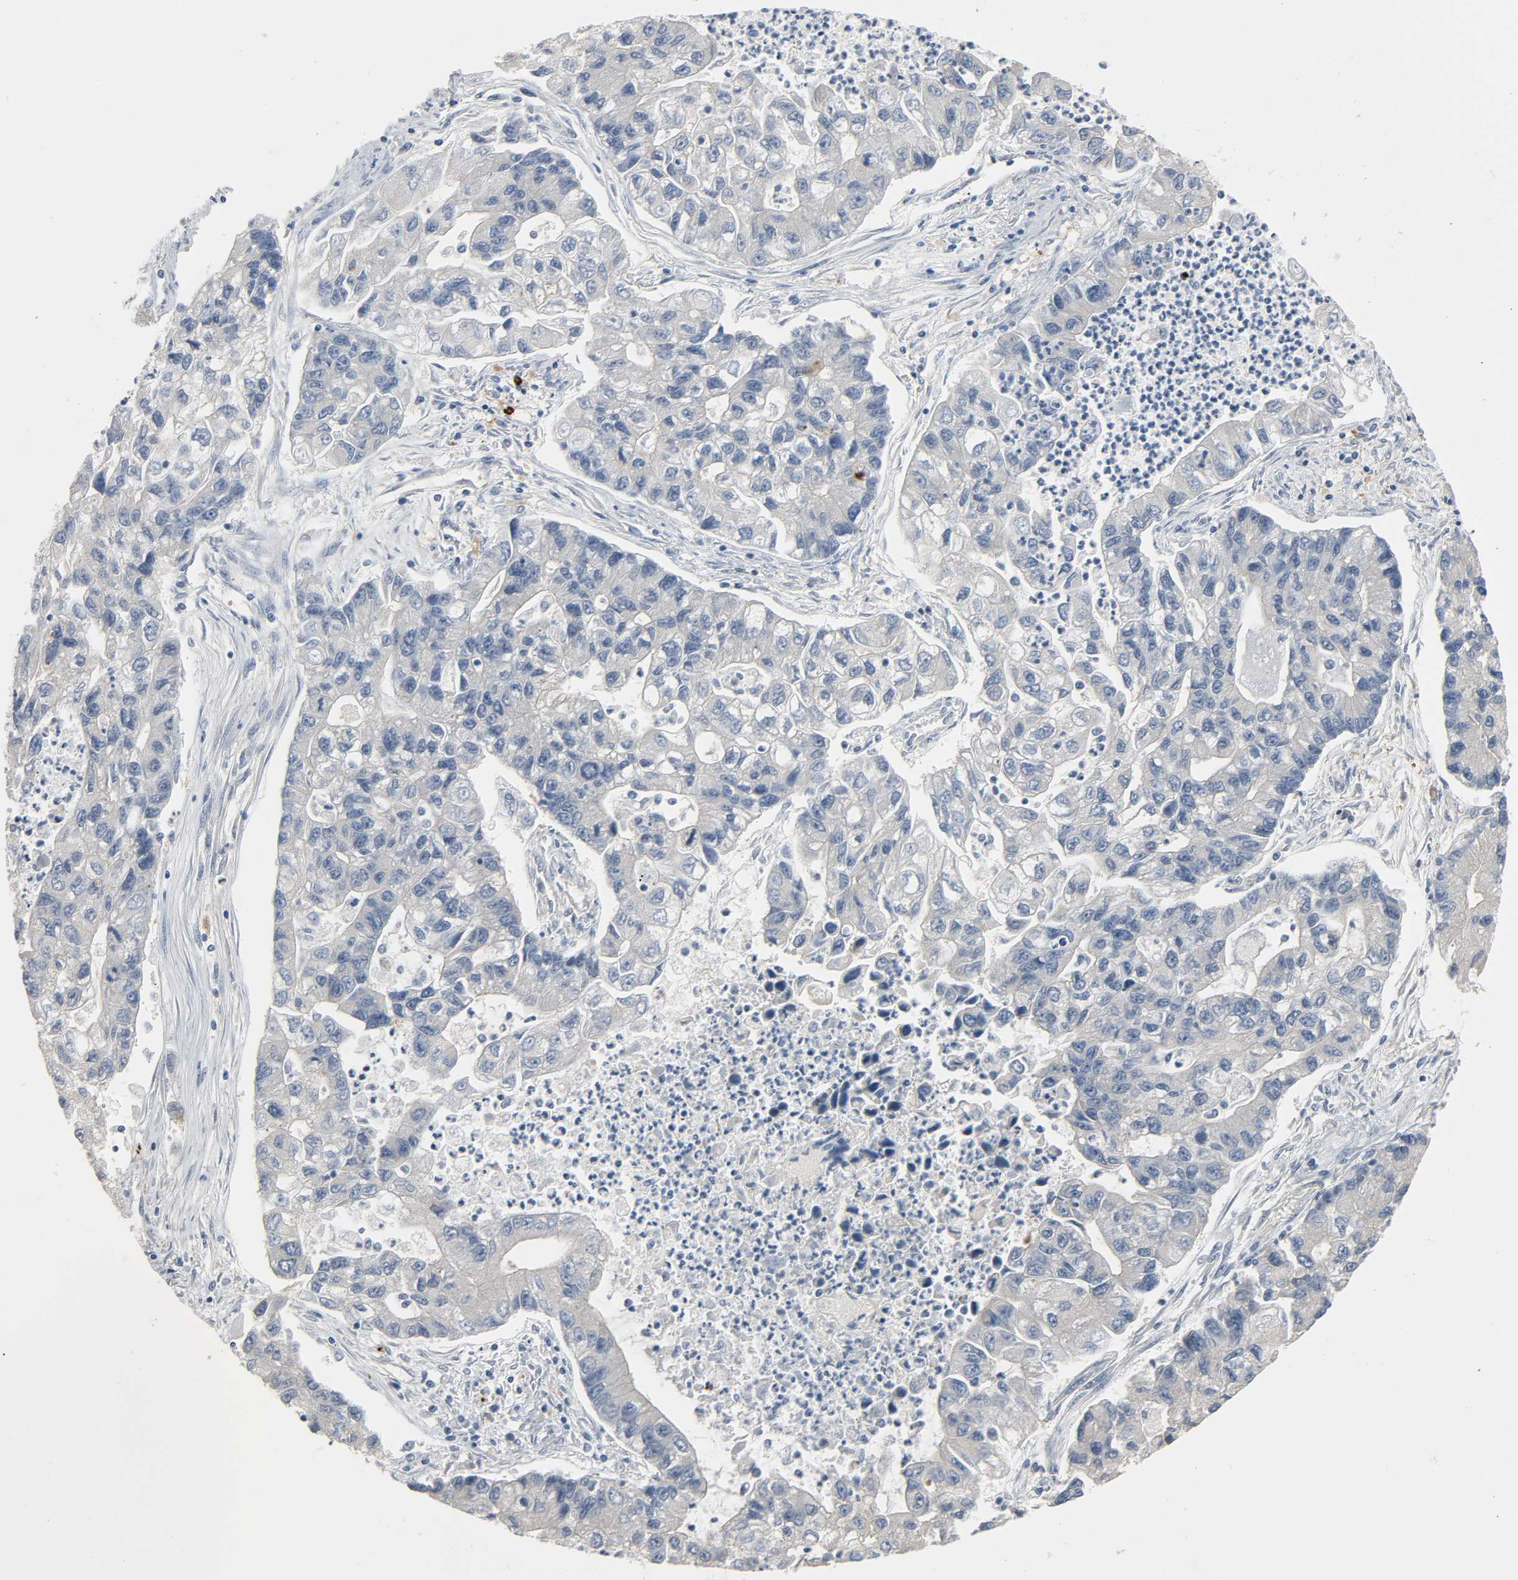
{"staining": {"intensity": "negative", "quantity": "none", "location": "none"}, "tissue": "lung cancer", "cell_type": "Tumor cells", "image_type": "cancer", "snomed": [{"axis": "morphology", "description": "Adenocarcinoma, NOS"}, {"axis": "topography", "description": "Lung"}], "caption": "Immunohistochemistry of lung cancer shows no expression in tumor cells.", "gene": "LIMCH1", "patient": {"sex": "female", "age": 51}}